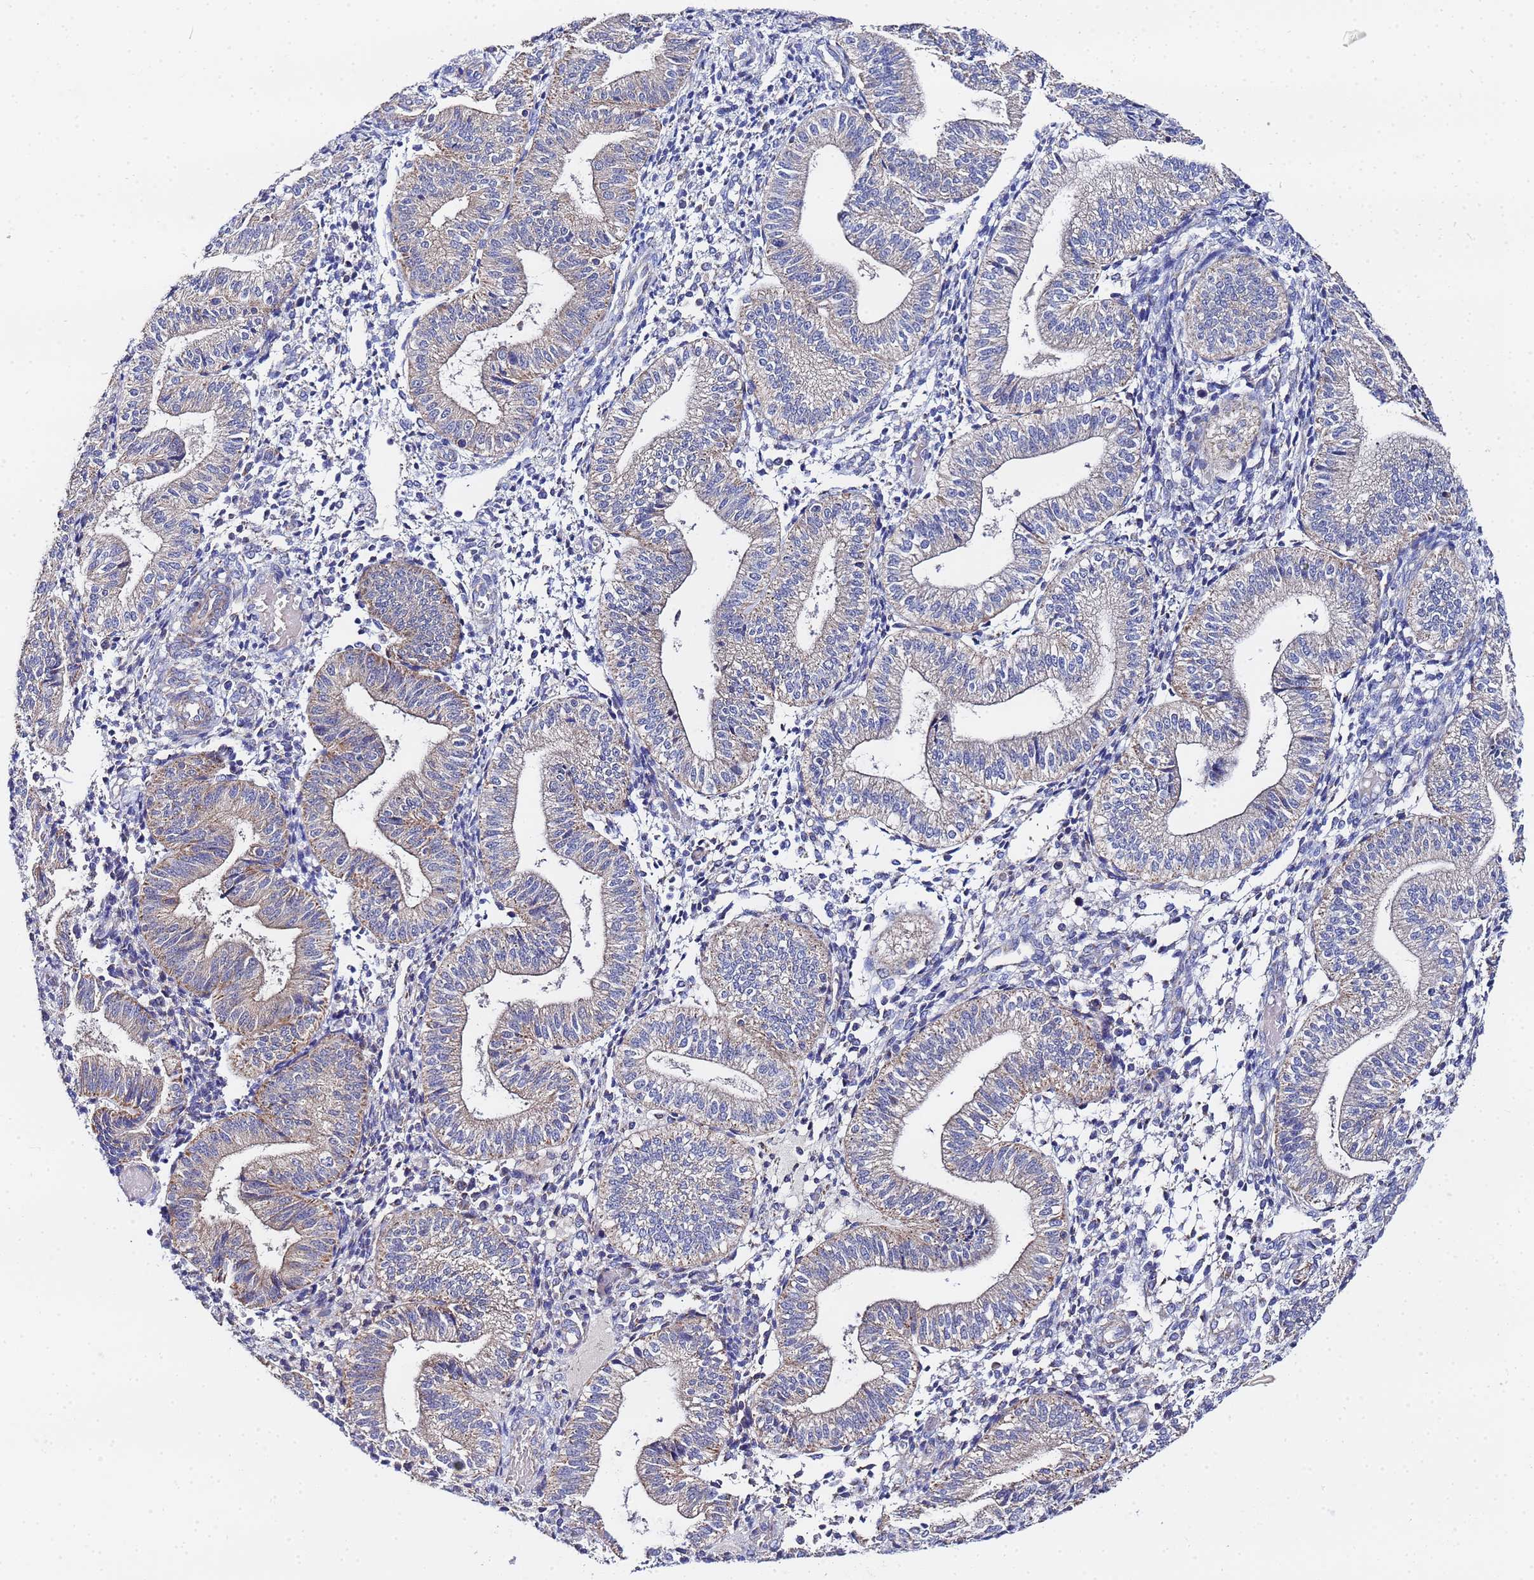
{"staining": {"intensity": "negative", "quantity": "none", "location": "none"}, "tissue": "endometrium", "cell_type": "Cells in endometrial stroma", "image_type": "normal", "snomed": [{"axis": "morphology", "description": "Normal tissue, NOS"}, {"axis": "topography", "description": "Endometrium"}], "caption": "Protein analysis of normal endometrium displays no significant expression in cells in endometrial stroma. (DAB (3,3'-diaminobenzidine) immunohistochemistry, high magnification).", "gene": "FAHD2A", "patient": {"sex": "female", "age": 34}}